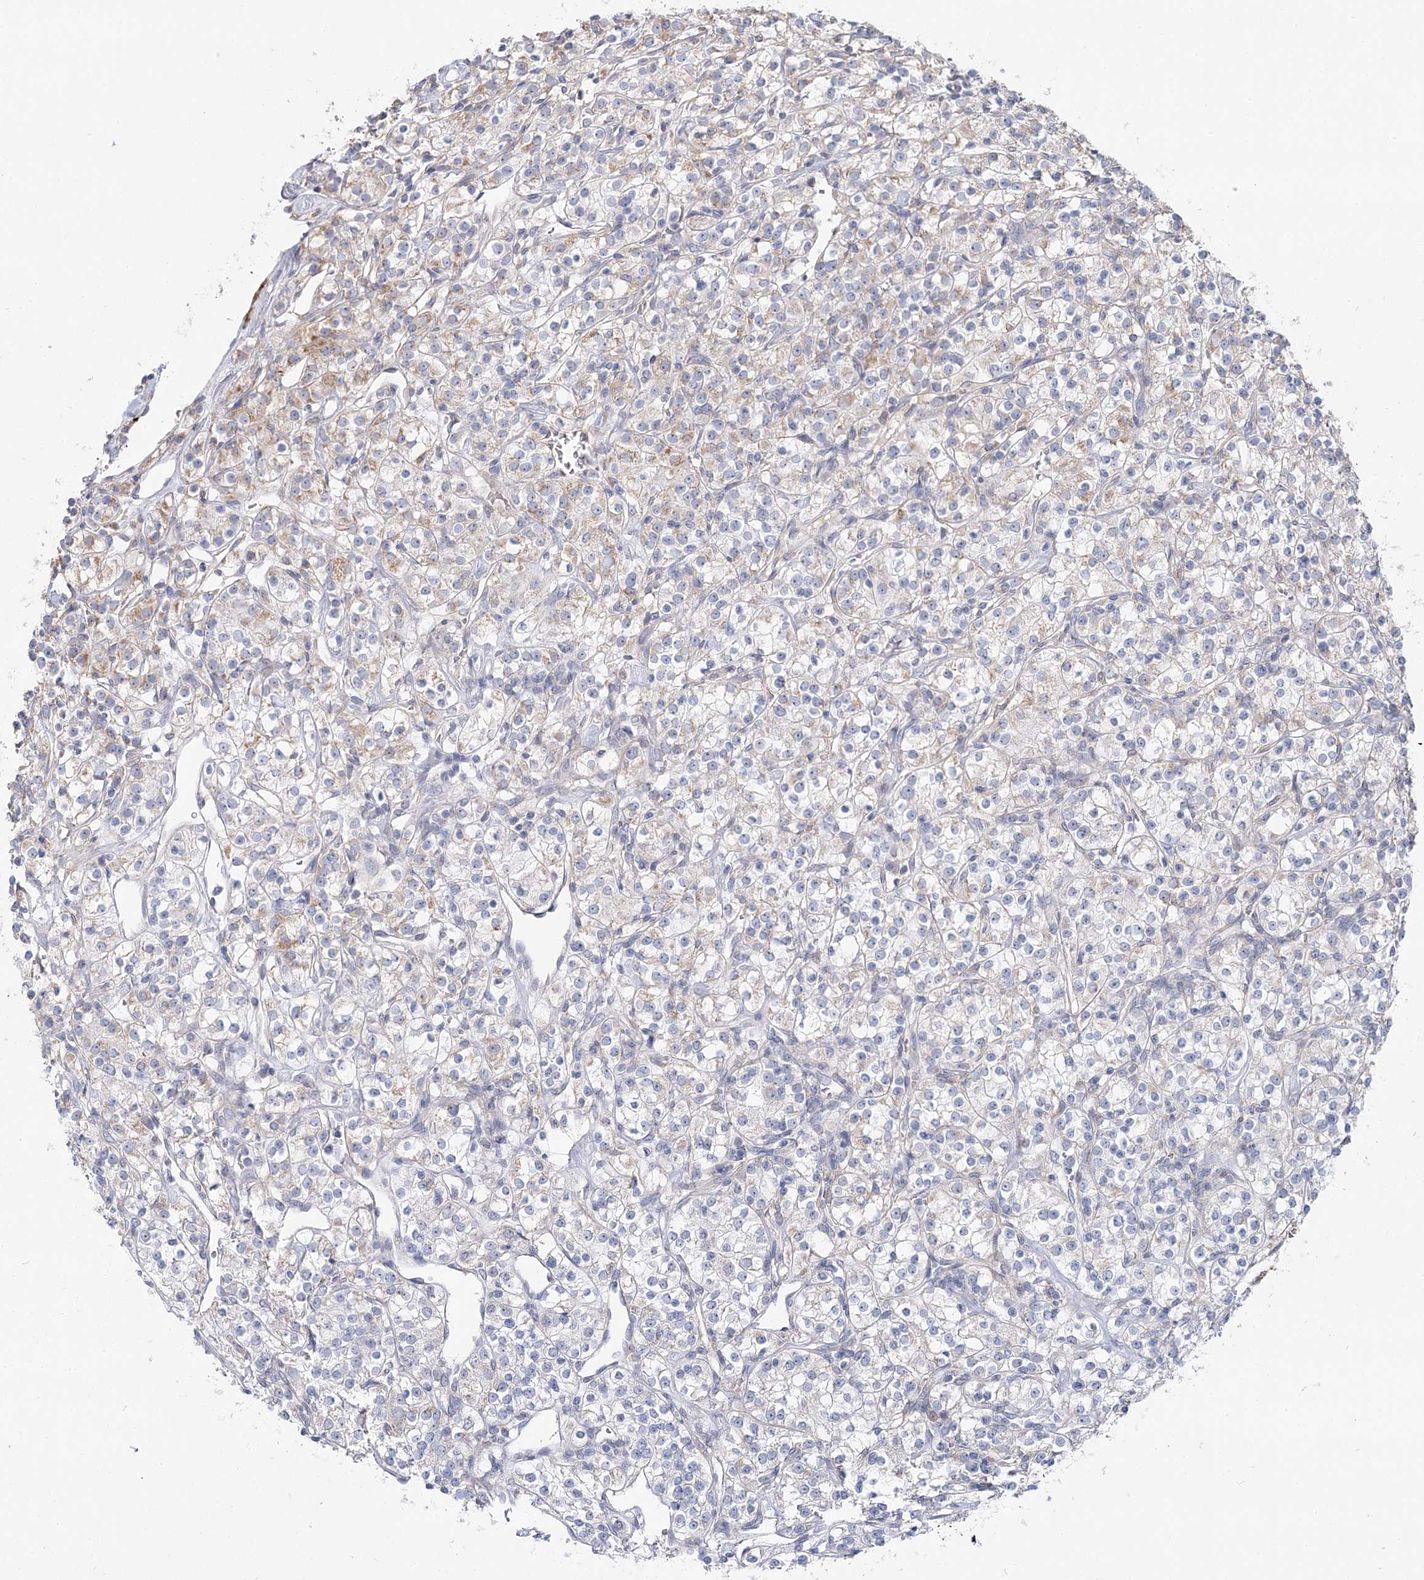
{"staining": {"intensity": "weak", "quantity": "25%-75%", "location": "cytoplasmic/membranous"}, "tissue": "renal cancer", "cell_type": "Tumor cells", "image_type": "cancer", "snomed": [{"axis": "morphology", "description": "Adenocarcinoma, NOS"}, {"axis": "topography", "description": "Kidney"}], "caption": "Human adenocarcinoma (renal) stained with a brown dye displays weak cytoplasmic/membranous positive expression in about 25%-75% of tumor cells.", "gene": "ARHGAP44", "patient": {"sex": "male", "age": 77}}